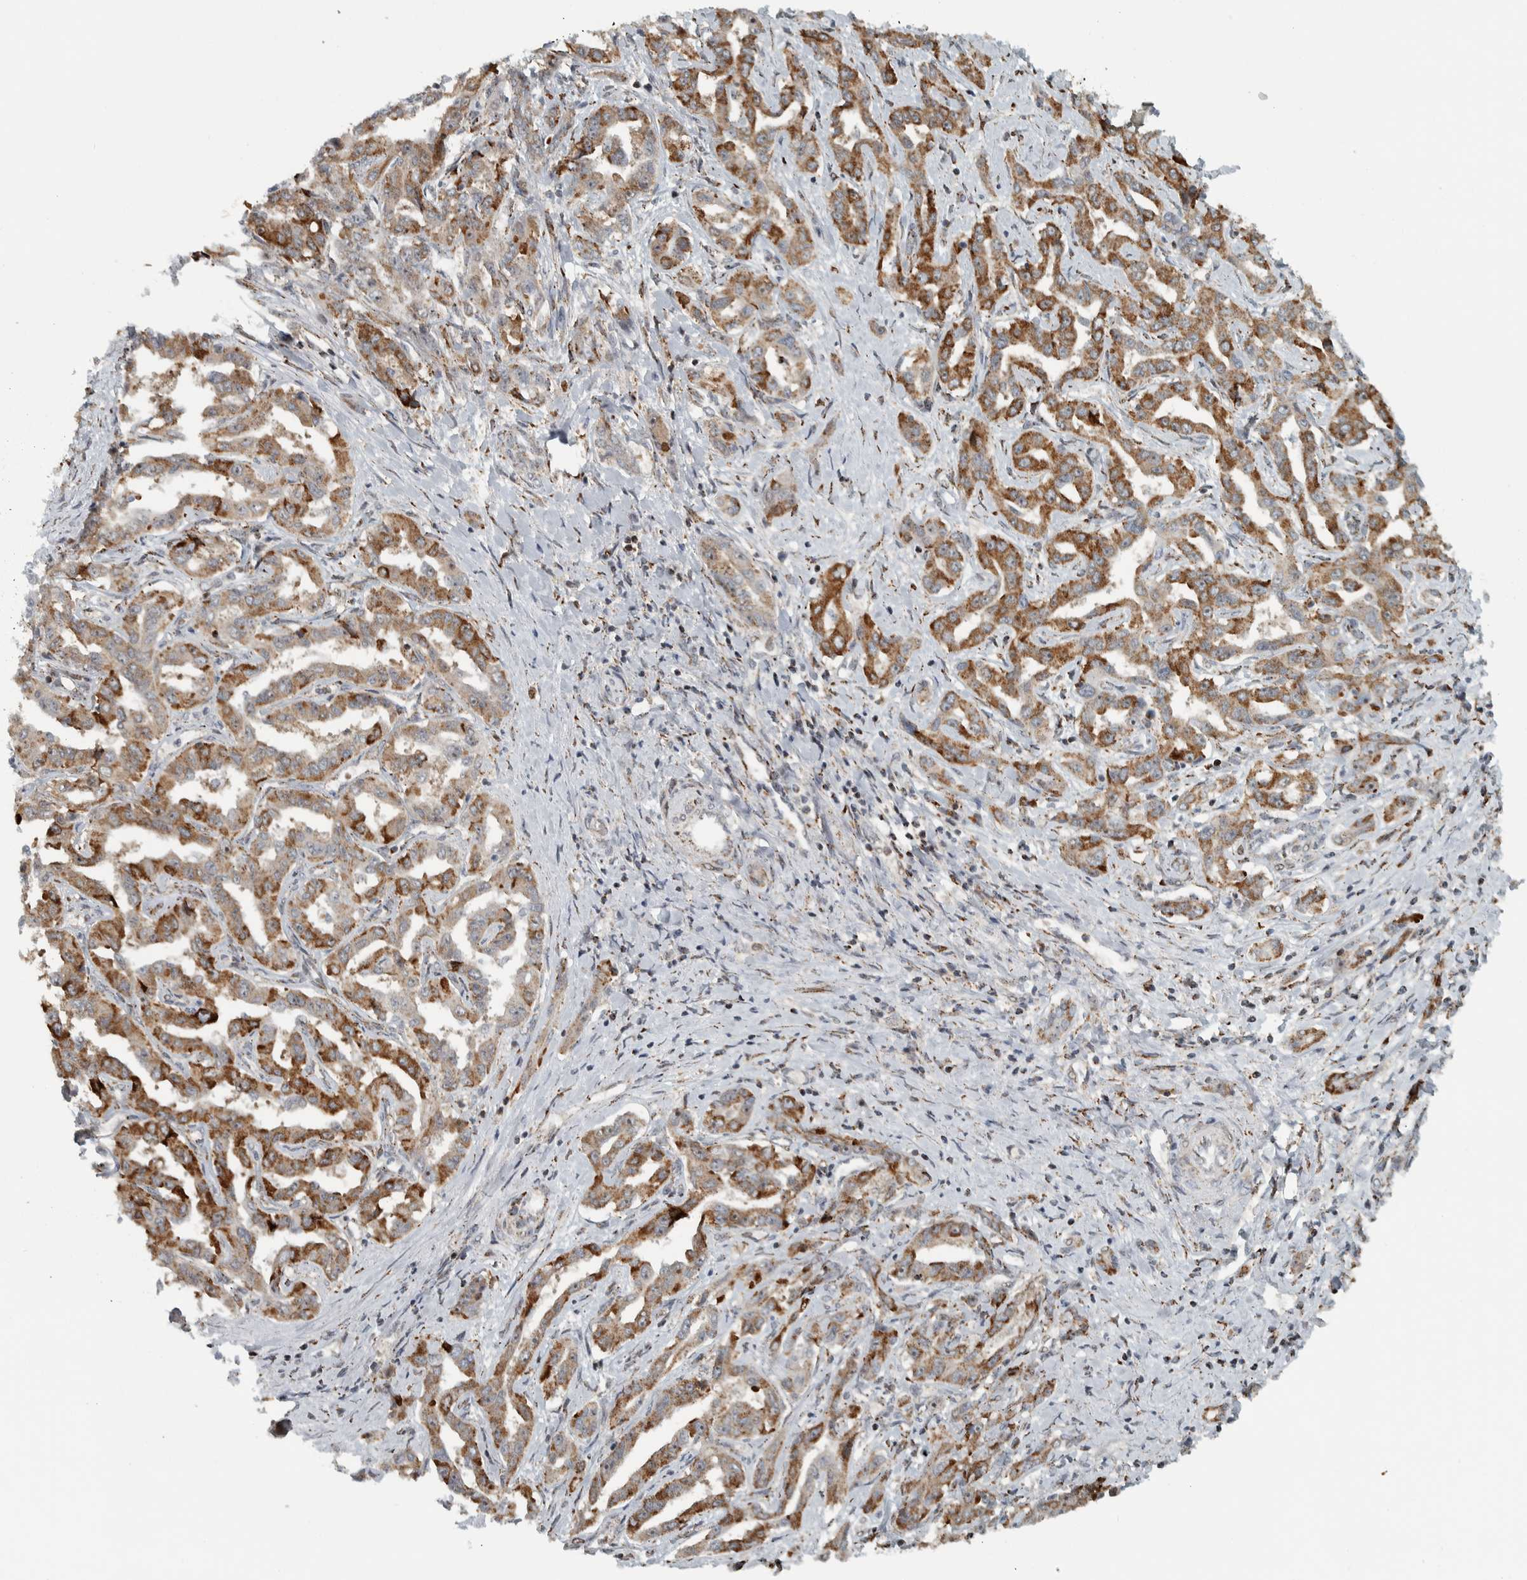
{"staining": {"intensity": "moderate", "quantity": ">75%", "location": "cytoplasmic/membranous"}, "tissue": "liver cancer", "cell_type": "Tumor cells", "image_type": "cancer", "snomed": [{"axis": "morphology", "description": "Cholangiocarcinoma"}, {"axis": "topography", "description": "Liver"}], "caption": "Approximately >75% of tumor cells in liver cancer reveal moderate cytoplasmic/membranous protein positivity as visualized by brown immunohistochemical staining.", "gene": "PPM1K", "patient": {"sex": "male", "age": 59}}